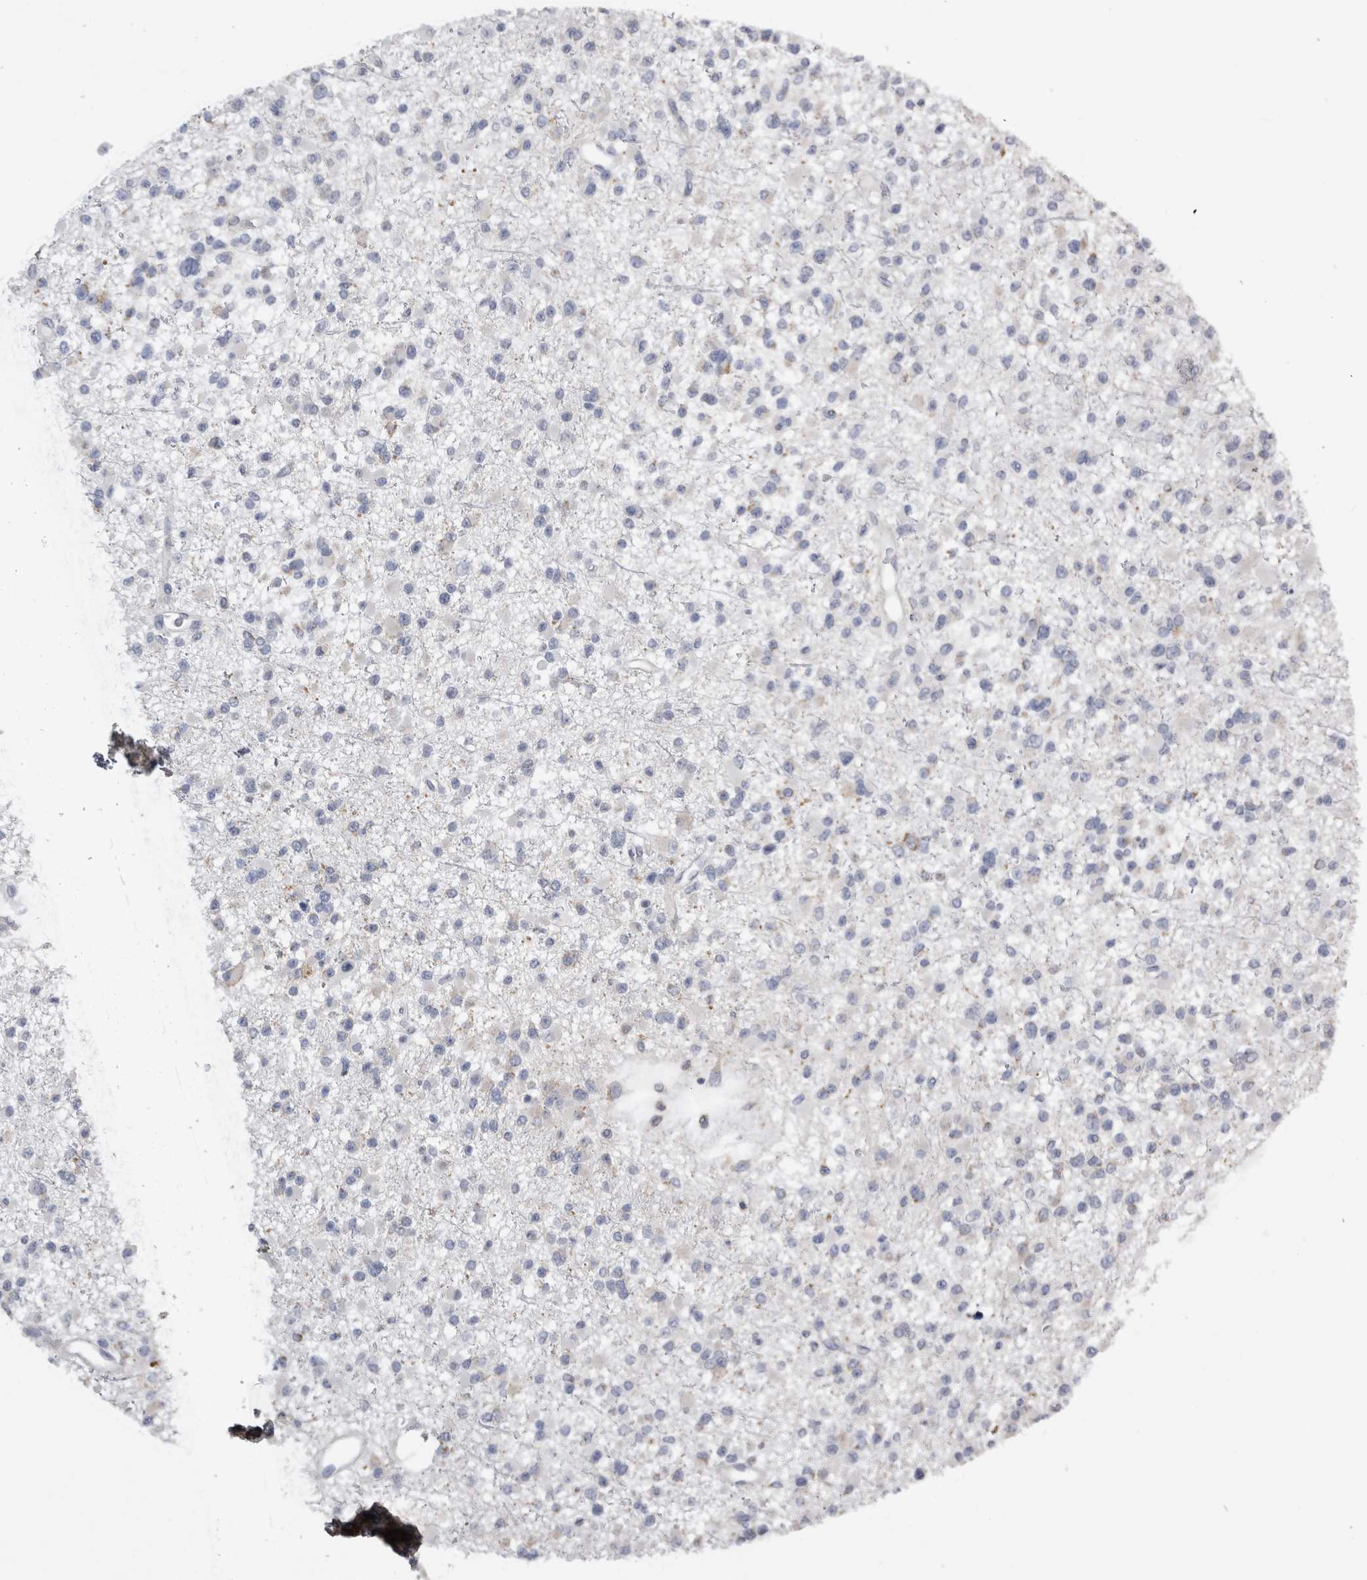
{"staining": {"intensity": "negative", "quantity": "none", "location": "none"}, "tissue": "glioma", "cell_type": "Tumor cells", "image_type": "cancer", "snomed": [{"axis": "morphology", "description": "Glioma, malignant, Low grade"}, {"axis": "topography", "description": "Brain"}], "caption": "Tumor cells are negative for protein expression in human malignant low-grade glioma. (Brightfield microscopy of DAB immunohistochemistry at high magnification).", "gene": "DHRS4", "patient": {"sex": "female", "age": 22}}